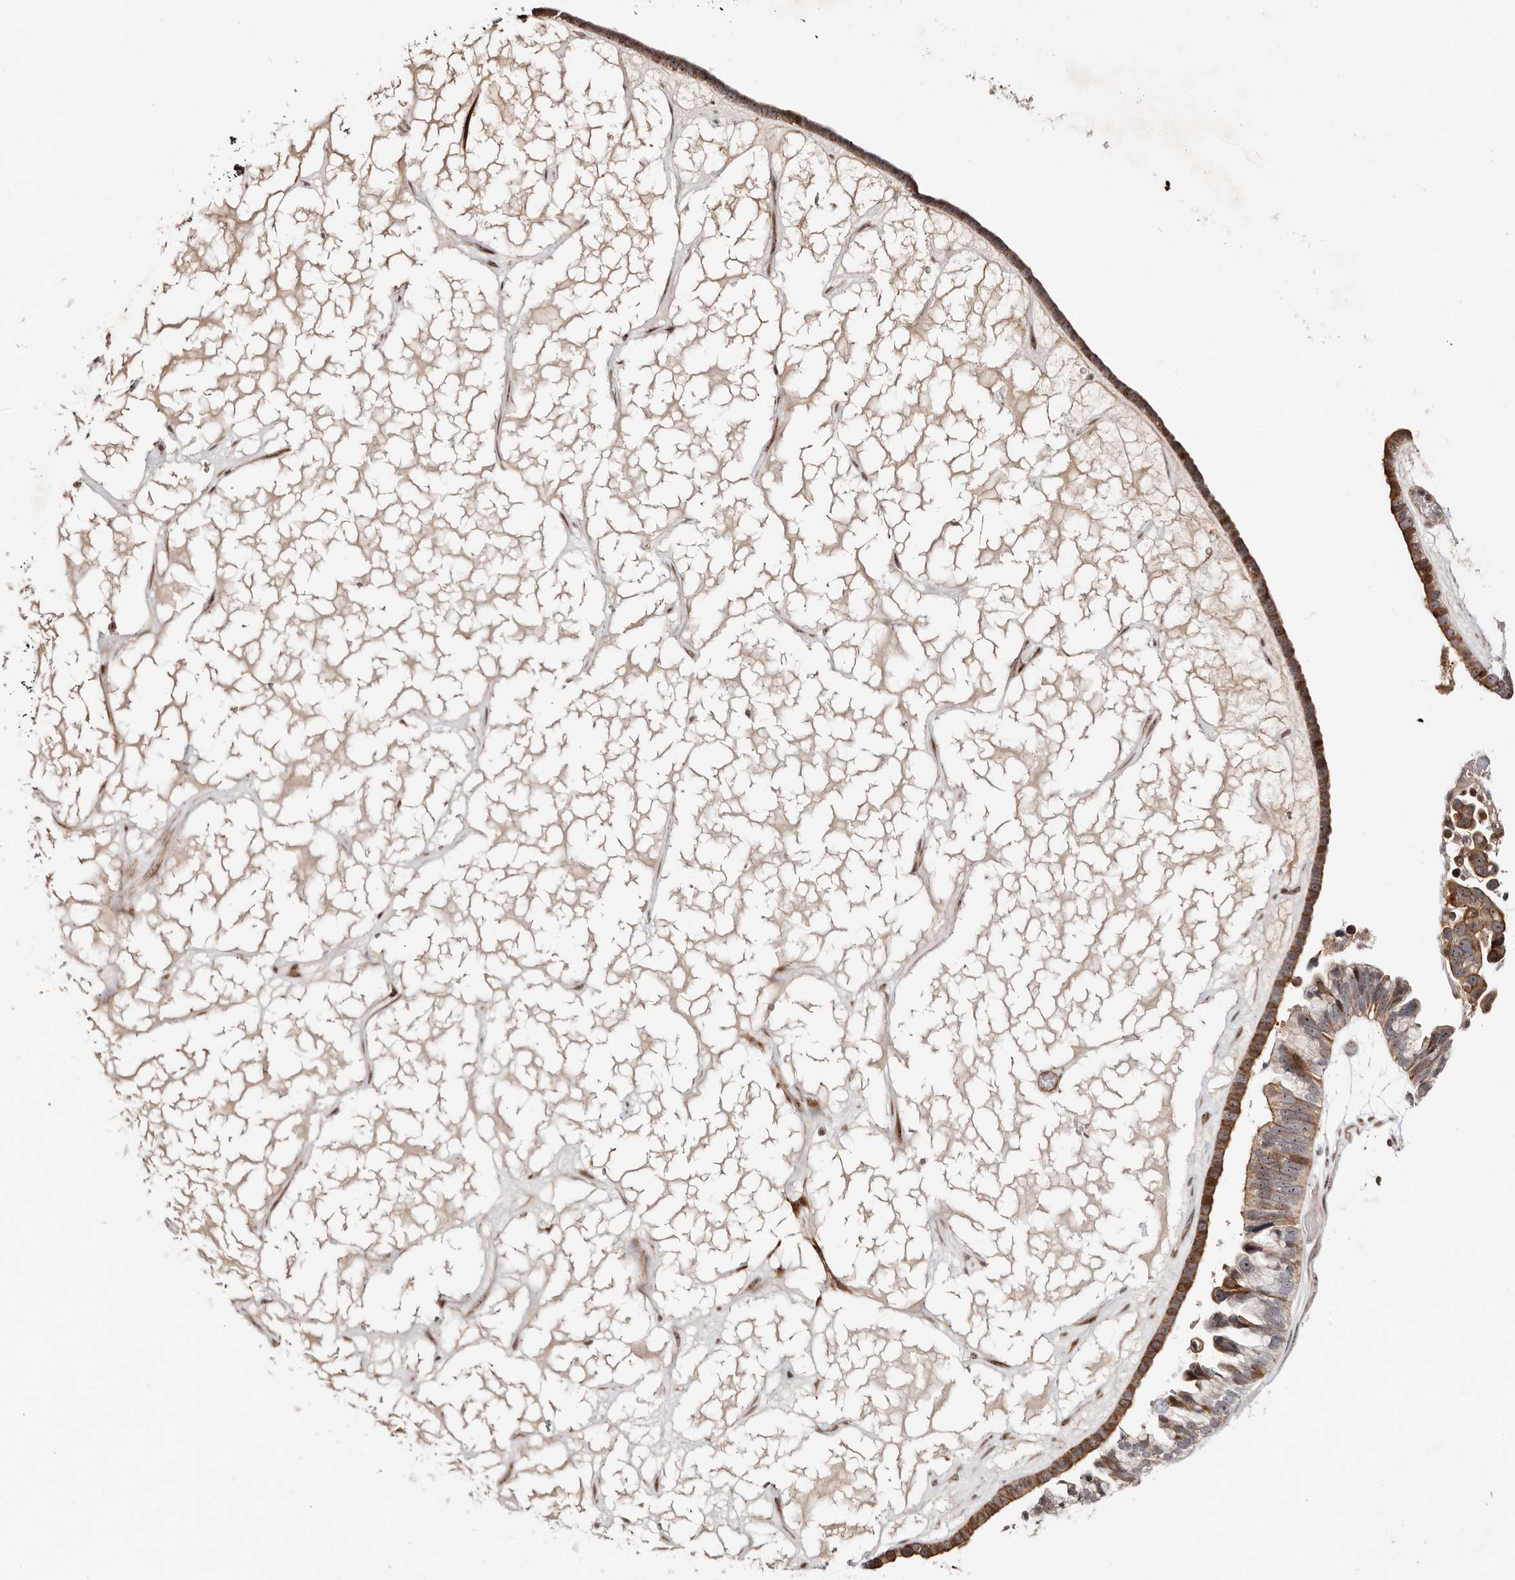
{"staining": {"intensity": "moderate", "quantity": ">75%", "location": "cytoplasmic/membranous"}, "tissue": "ovarian cancer", "cell_type": "Tumor cells", "image_type": "cancer", "snomed": [{"axis": "morphology", "description": "Cystadenocarcinoma, serous, NOS"}, {"axis": "topography", "description": "Ovary"}], "caption": "High-power microscopy captured an immunohistochemistry (IHC) histopathology image of ovarian cancer (serous cystadenocarcinoma), revealing moderate cytoplasmic/membranous positivity in approximately >75% of tumor cells.", "gene": "ODF2L", "patient": {"sex": "female", "age": 56}}